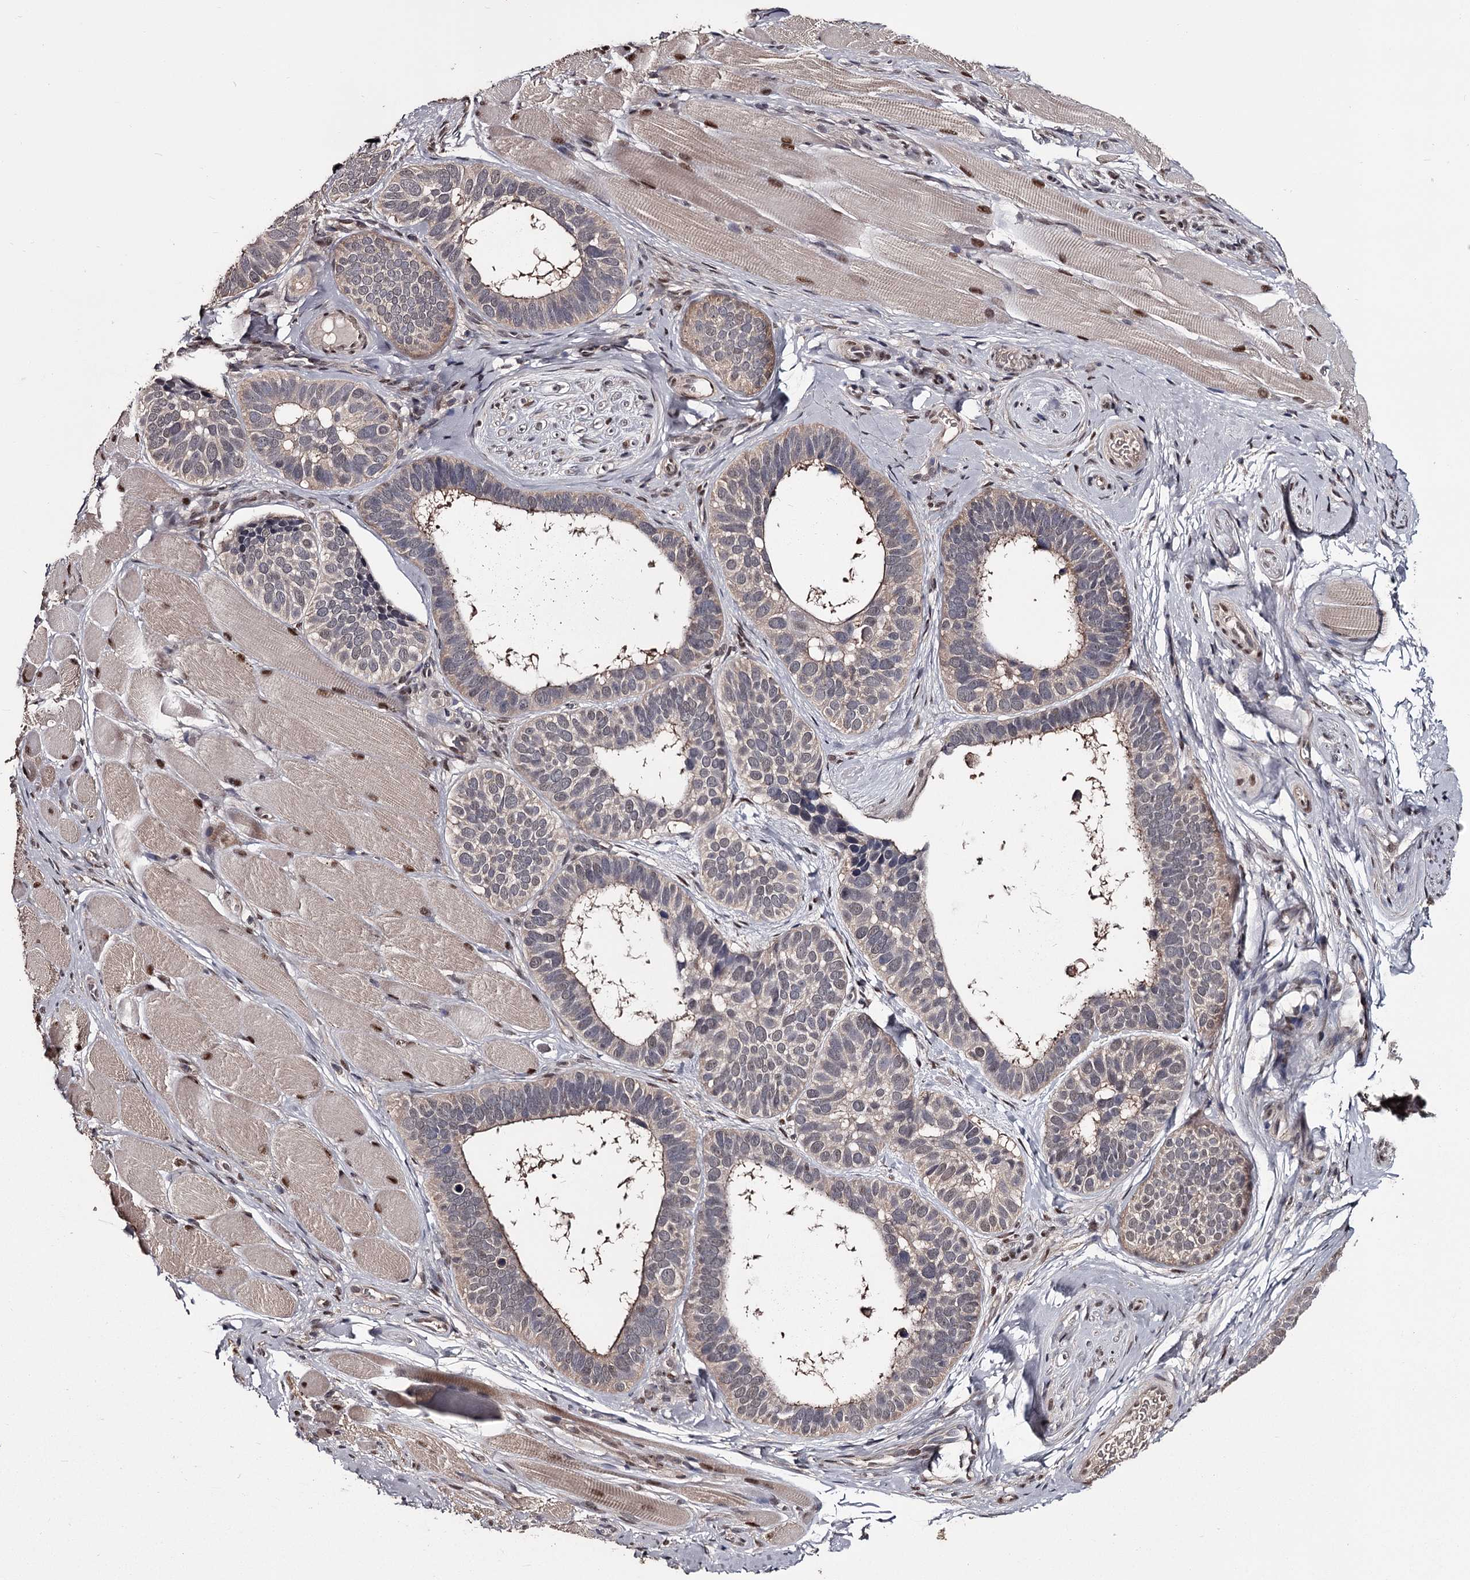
{"staining": {"intensity": "moderate", "quantity": "<25%", "location": "cytoplasmic/membranous,nuclear"}, "tissue": "skin cancer", "cell_type": "Tumor cells", "image_type": "cancer", "snomed": [{"axis": "morphology", "description": "Basal cell carcinoma"}, {"axis": "topography", "description": "Skin"}], "caption": "Immunohistochemistry (DAB (3,3'-diaminobenzidine)) staining of skin cancer reveals moderate cytoplasmic/membranous and nuclear protein positivity in approximately <25% of tumor cells.", "gene": "PRPF40B", "patient": {"sex": "male", "age": 62}}